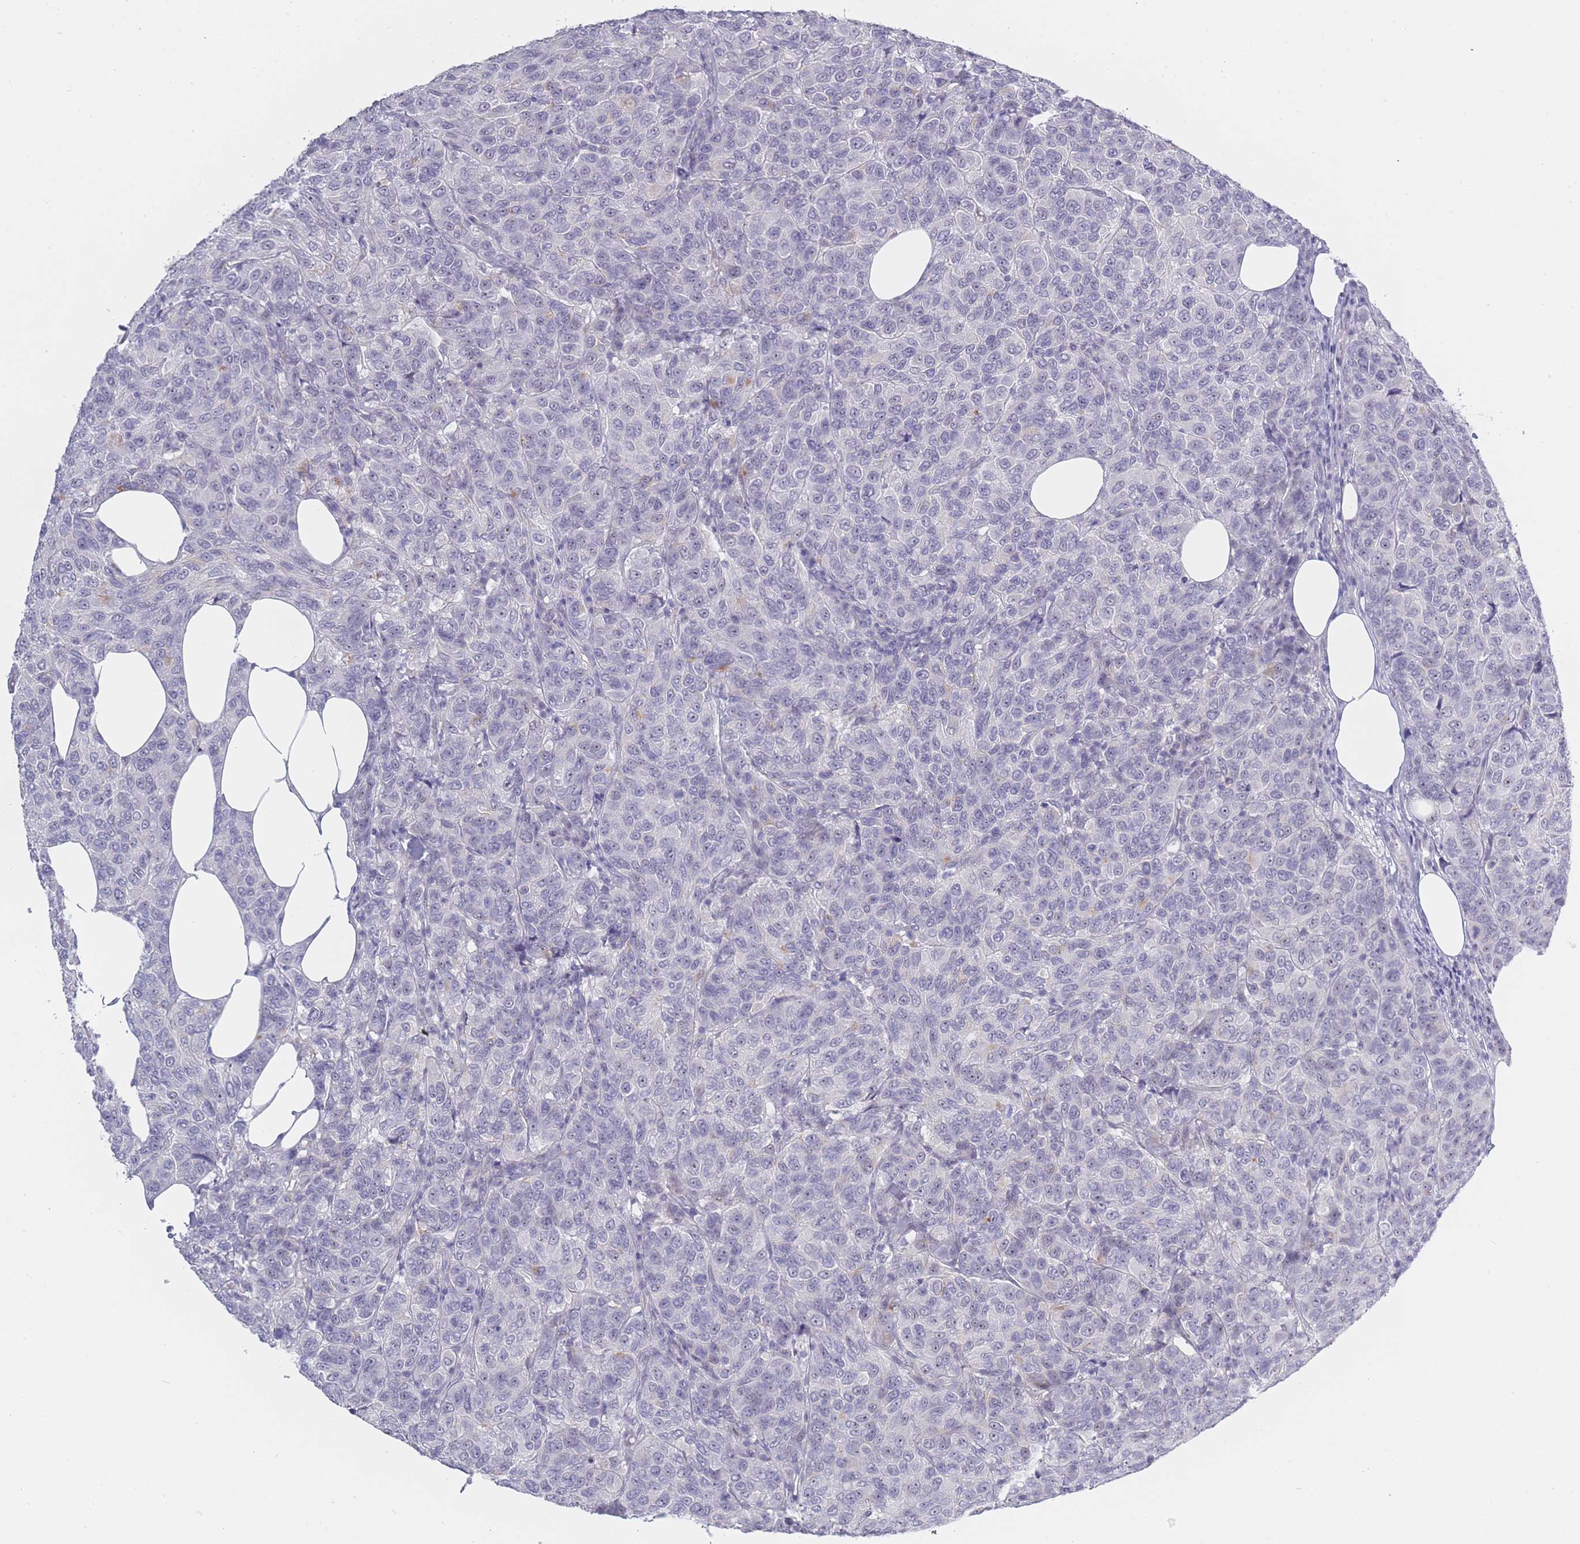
{"staining": {"intensity": "negative", "quantity": "none", "location": "none"}, "tissue": "breast cancer", "cell_type": "Tumor cells", "image_type": "cancer", "snomed": [{"axis": "morphology", "description": "Duct carcinoma"}, {"axis": "topography", "description": "Breast"}], "caption": "IHC of intraductal carcinoma (breast) displays no positivity in tumor cells.", "gene": "ROS1", "patient": {"sex": "female", "age": 55}}